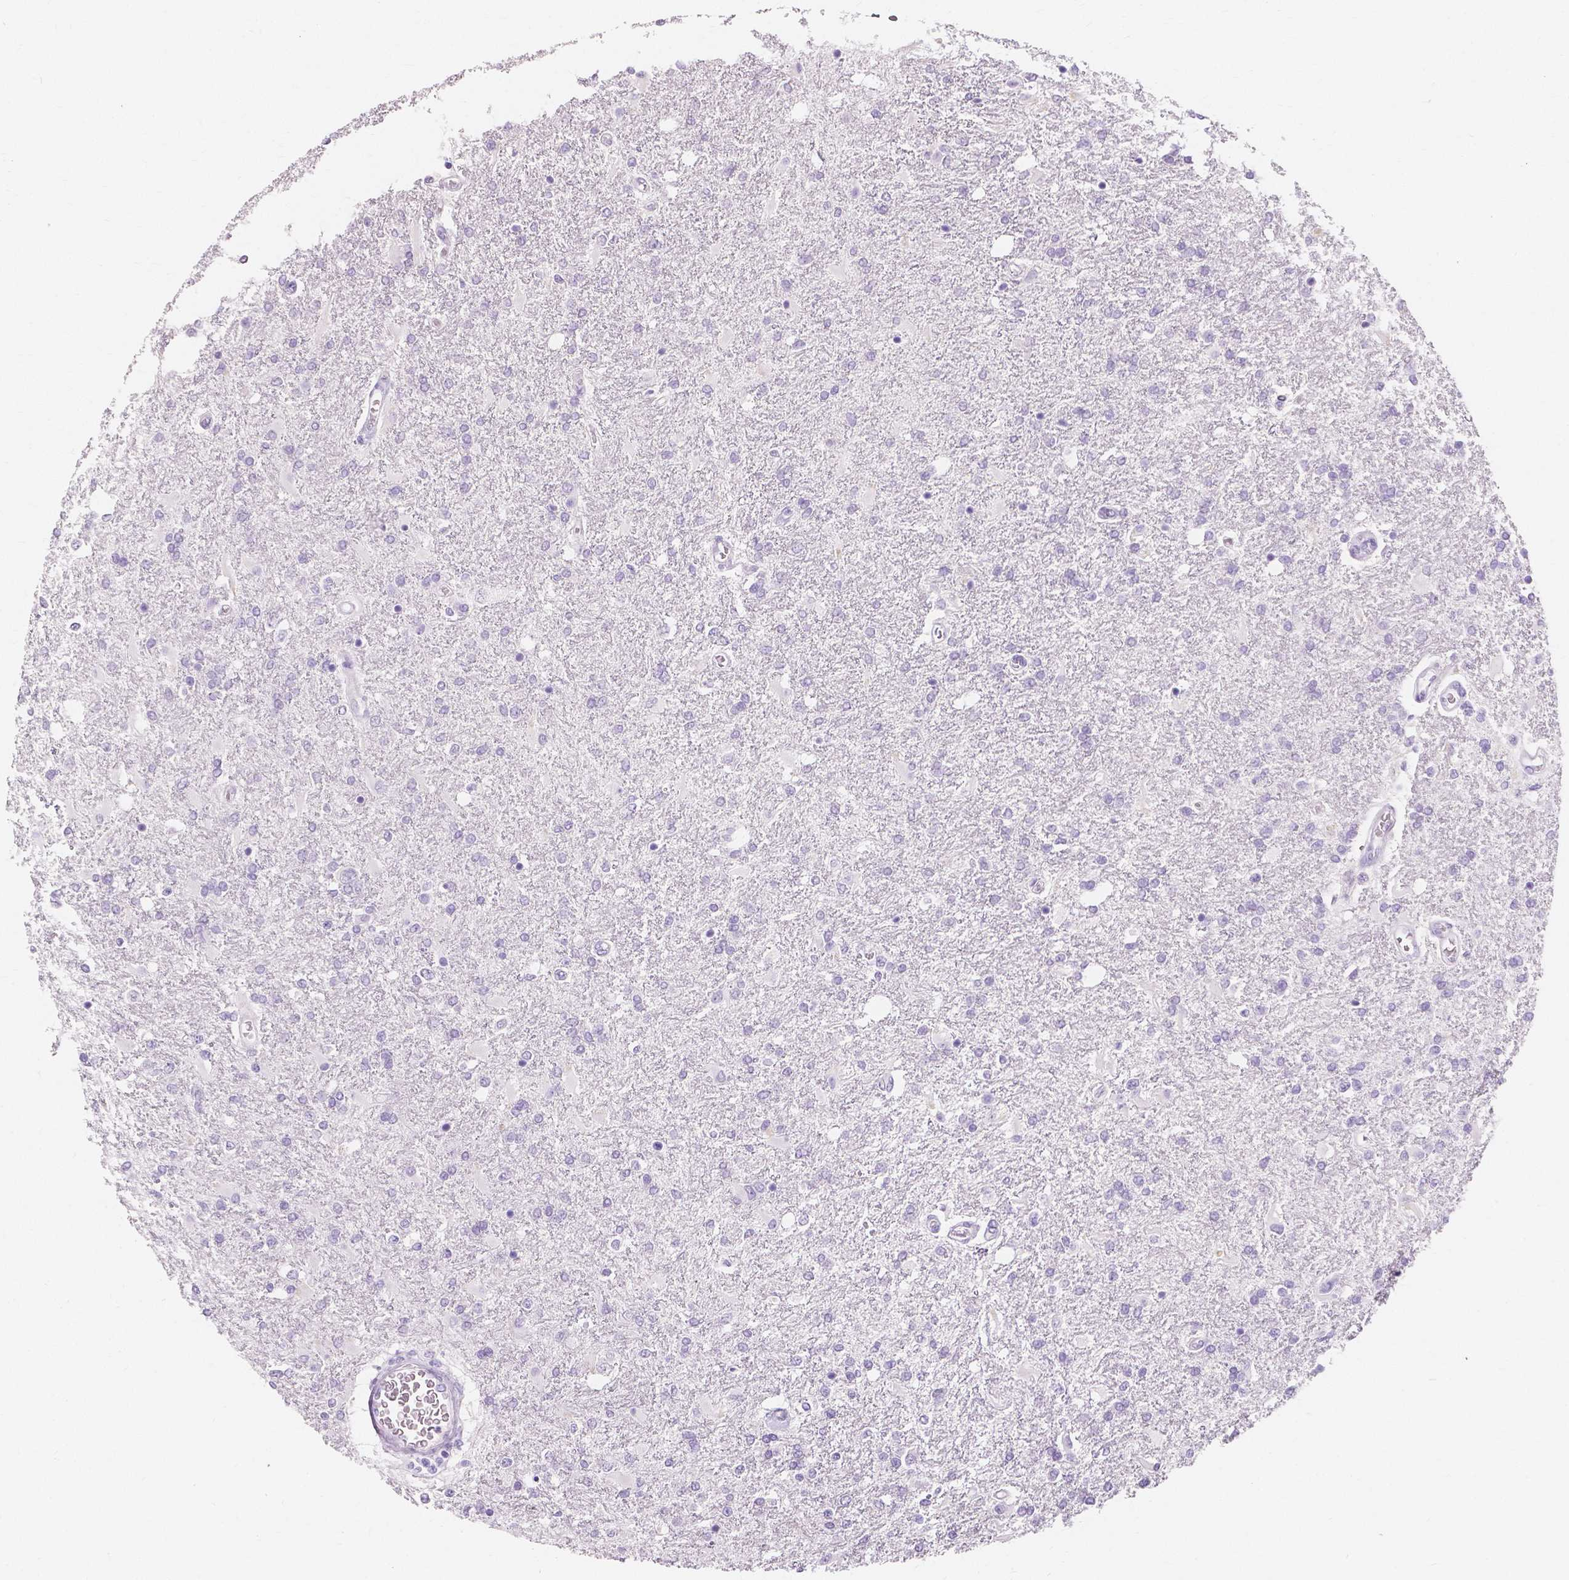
{"staining": {"intensity": "negative", "quantity": "none", "location": "none"}, "tissue": "glioma", "cell_type": "Tumor cells", "image_type": "cancer", "snomed": [{"axis": "morphology", "description": "Glioma, malignant, High grade"}, {"axis": "topography", "description": "Cerebral cortex"}], "caption": "This is a photomicrograph of immunohistochemistry staining of glioma, which shows no expression in tumor cells.", "gene": "MUC12", "patient": {"sex": "male", "age": 79}}